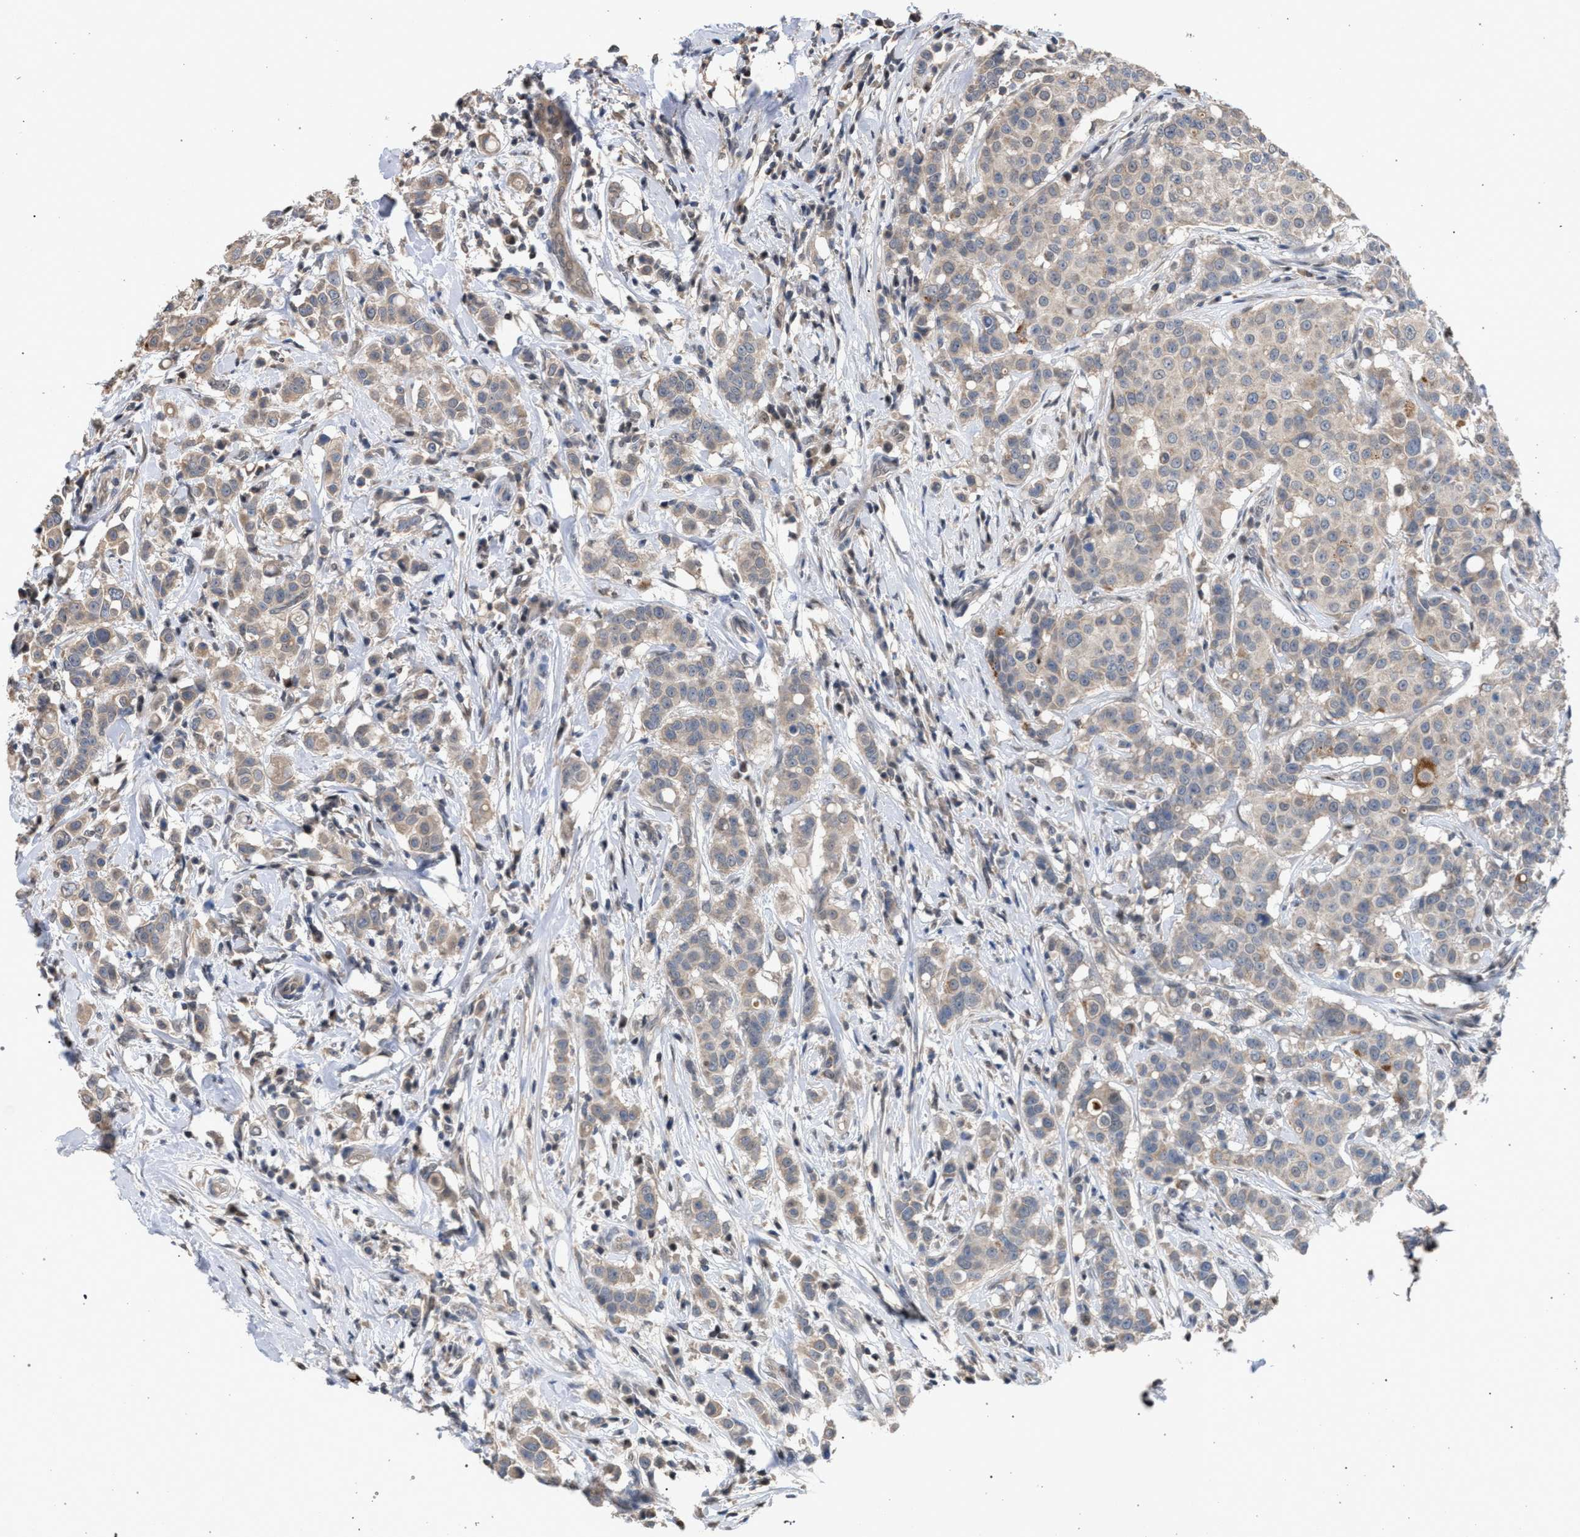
{"staining": {"intensity": "weak", "quantity": "25%-75%", "location": "cytoplasmic/membranous"}, "tissue": "breast cancer", "cell_type": "Tumor cells", "image_type": "cancer", "snomed": [{"axis": "morphology", "description": "Duct carcinoma"}, {"axis": "topography", "description": "Breast"}], "caption": "DAB (3,3'-diaminobenzidine) immunohistochemical staining of breast cancer demonstrates weak cytoplasmic/membranous protein staining in approximately 25%-75% of tumor cells.", "gene": "TECPR1", "patient": {"sex": "female", "age": 27}}